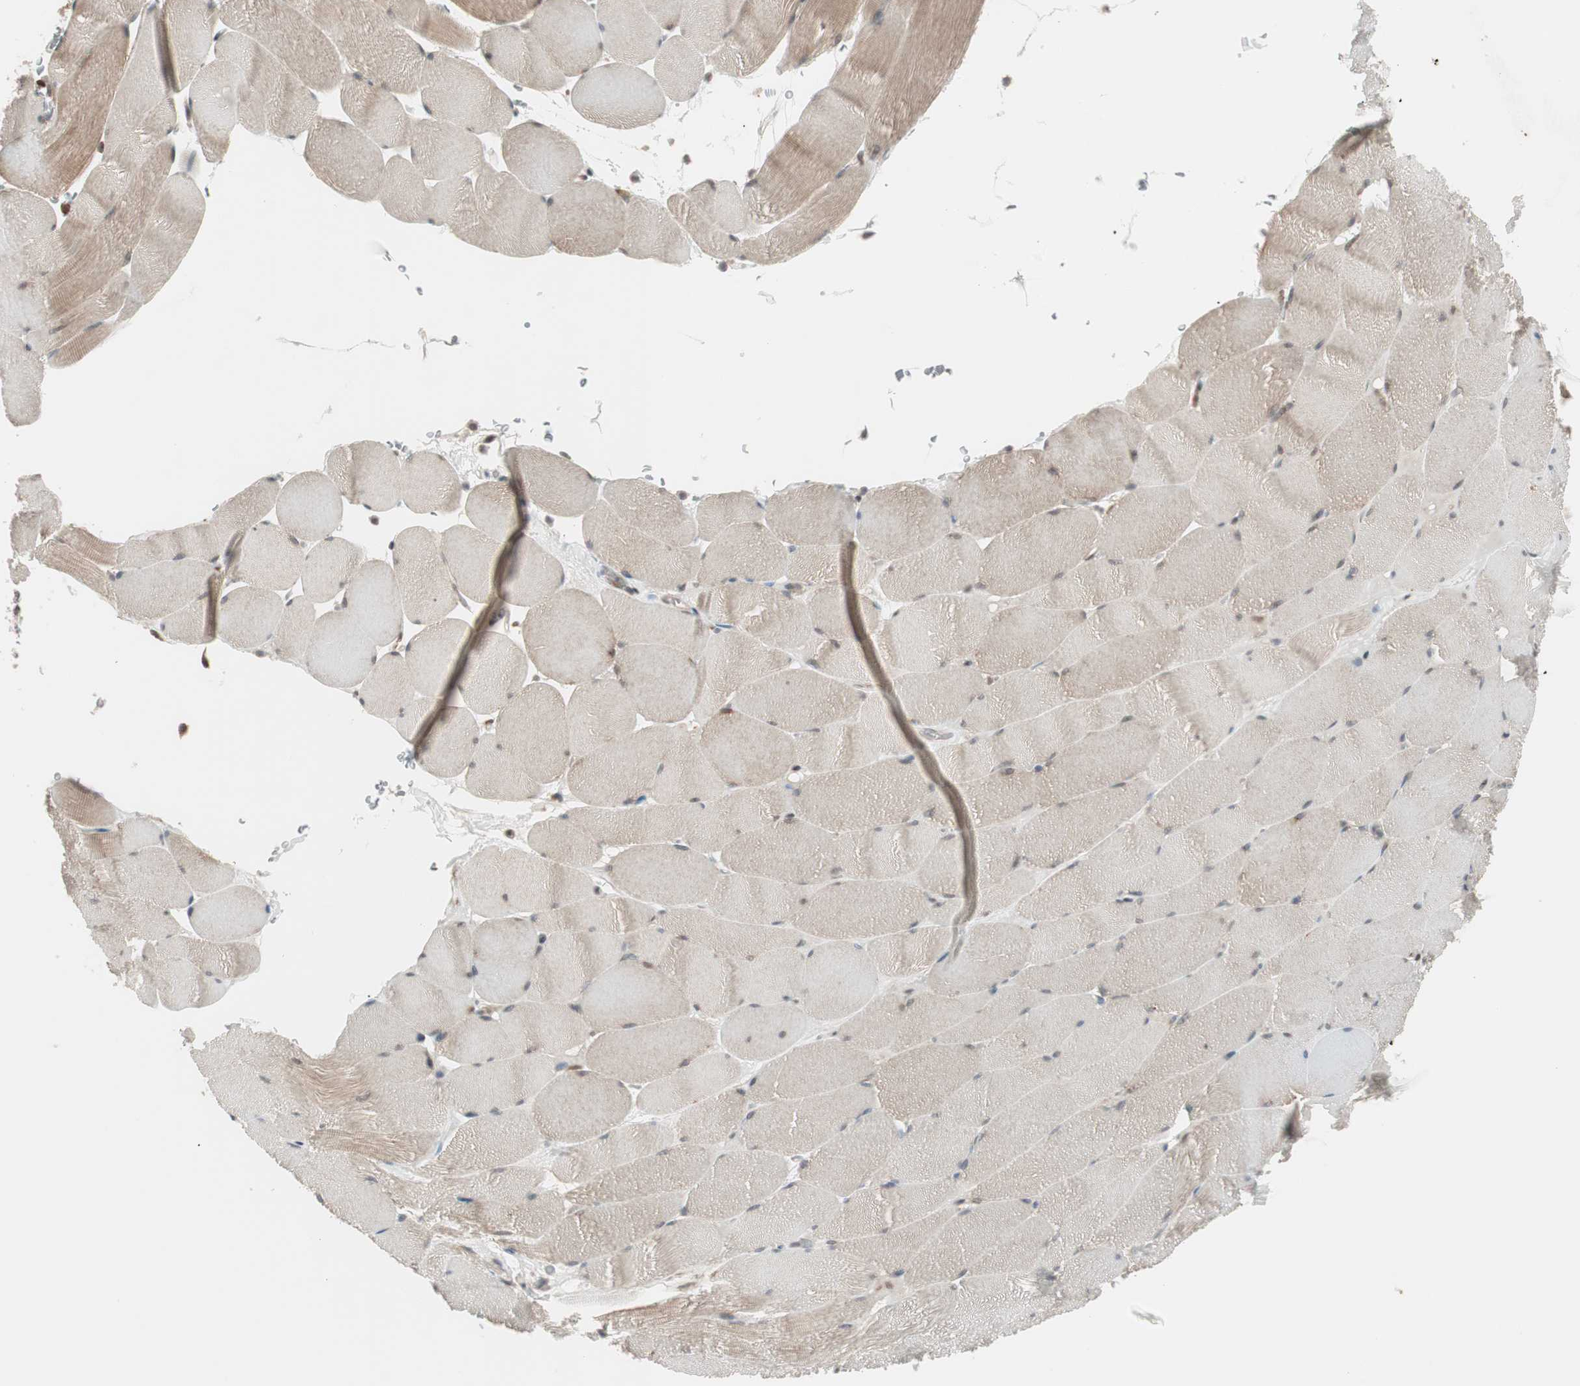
{"staining": {"intensity": "weak", "quantity": ">75%", "location": "cytoplasmic/membranous"}, "tissue": "skeletal muscle", "cell_type": "Myocytes", "image_type": "normal", "snomed": [{"axis": "morphology", "description": "Normal tissue, NOS"}, {"axis": "topography", "description": "Skeletal muscle"}], "caption": "Brown immunohistochemical staining in unremarkable skeletal muscle displays weak cytoplasmic/membranous expression in about >75% of myocytes. The staining is performed using DAB brown chromogen to label protein expression. The nuclei are counter-stained blue using hematoxylin.", "gene": "FBXO5", "patient": {"sex": "male", "age": 62}}